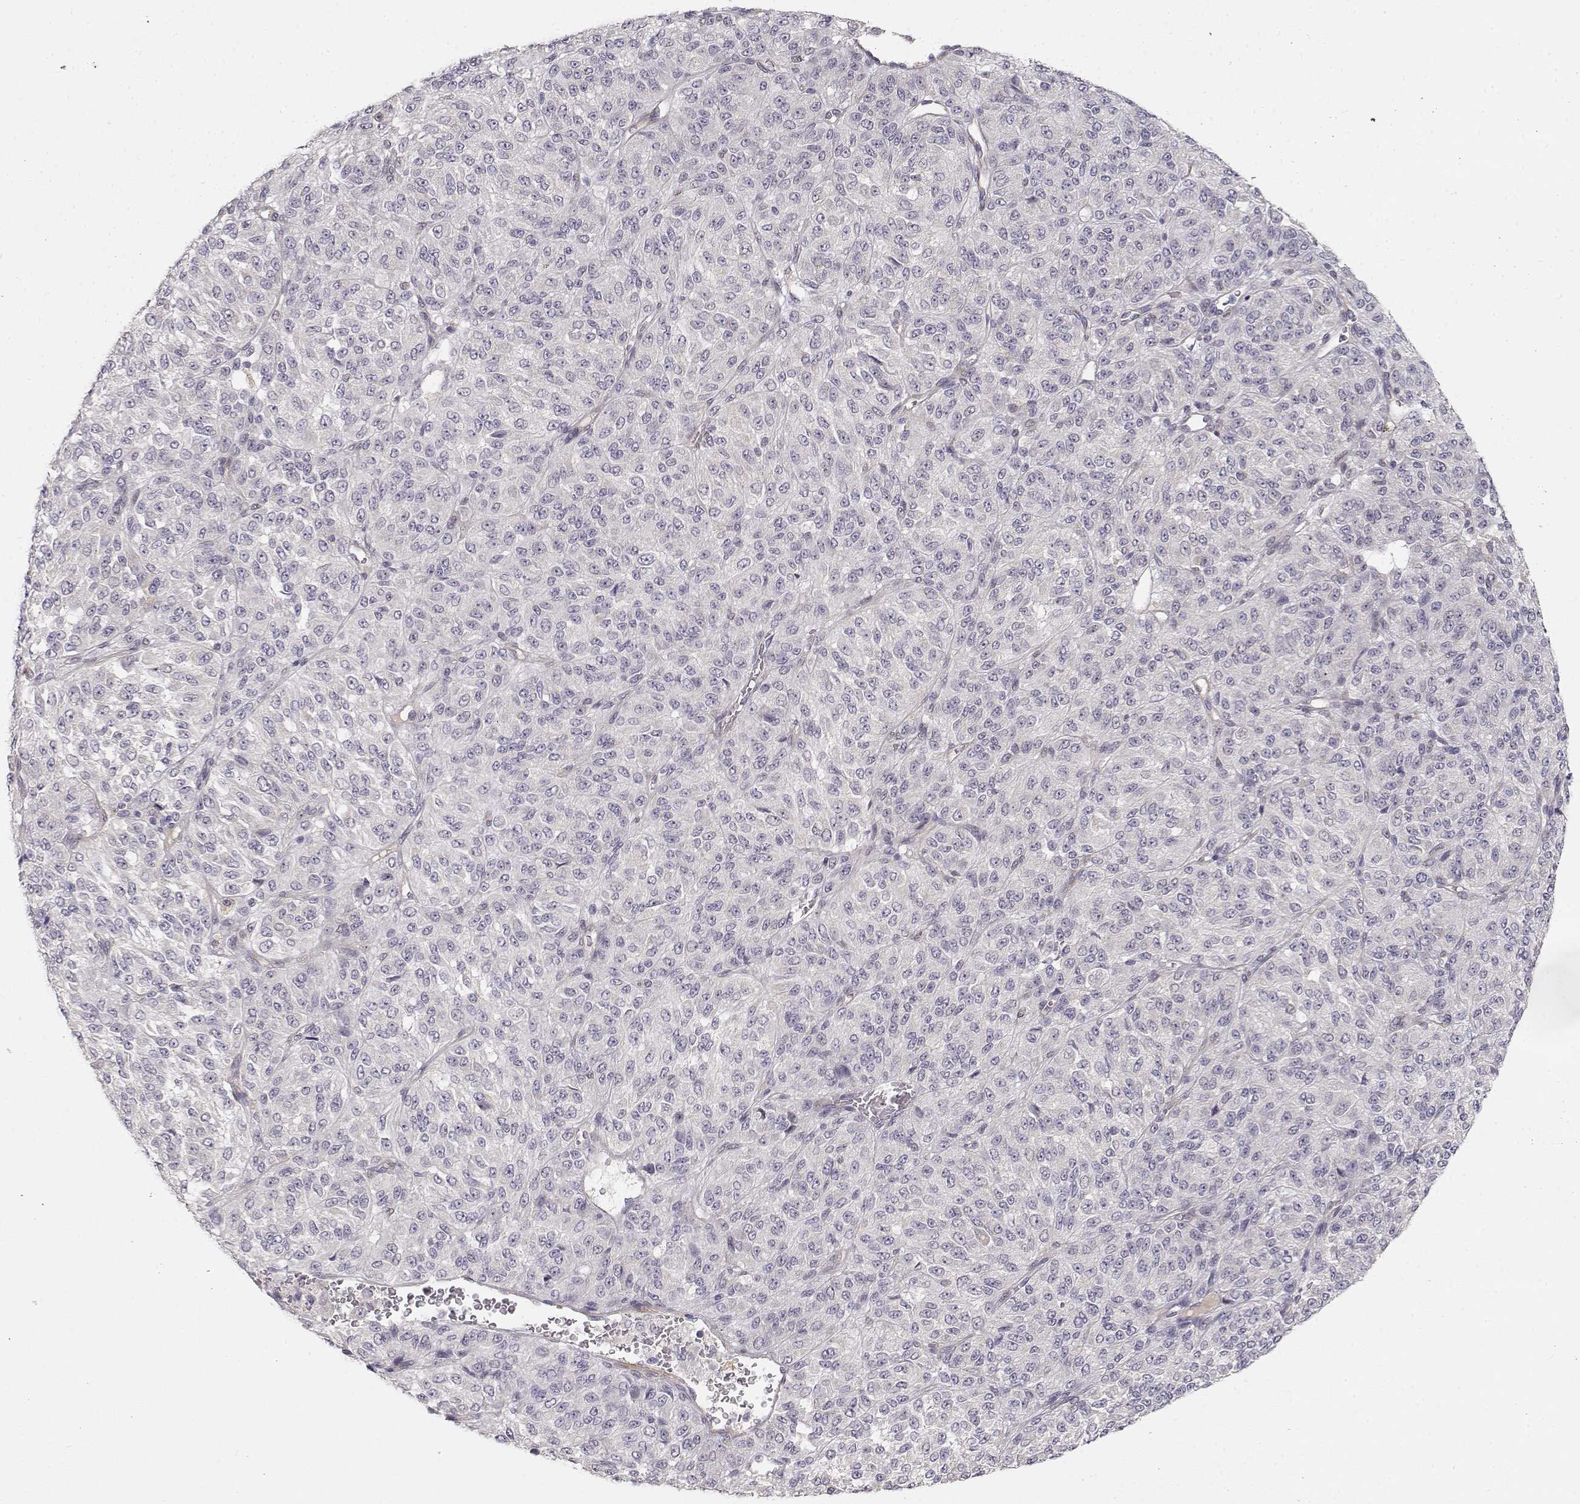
{"staining": {"intensity": "negative", "quantity": "none", "location": "none"}, "tissue": "melanoma", "cell_type": "Tumor cells", "image_type": "cancer", "snomed": [{"axis": "morphology", "description": "Malignant melanoma, Metastatic site"}, {"axis": "topography", "description": "Brain"}], "caption": "Protein analysis of melanoma displays no significant expression in tumor cells. (Brightfield microscopy of DAB immunohistochemistry (IHC) at high magnification).", "gene": "EAF2", "patient": {"sex": "female", "age": 56}}